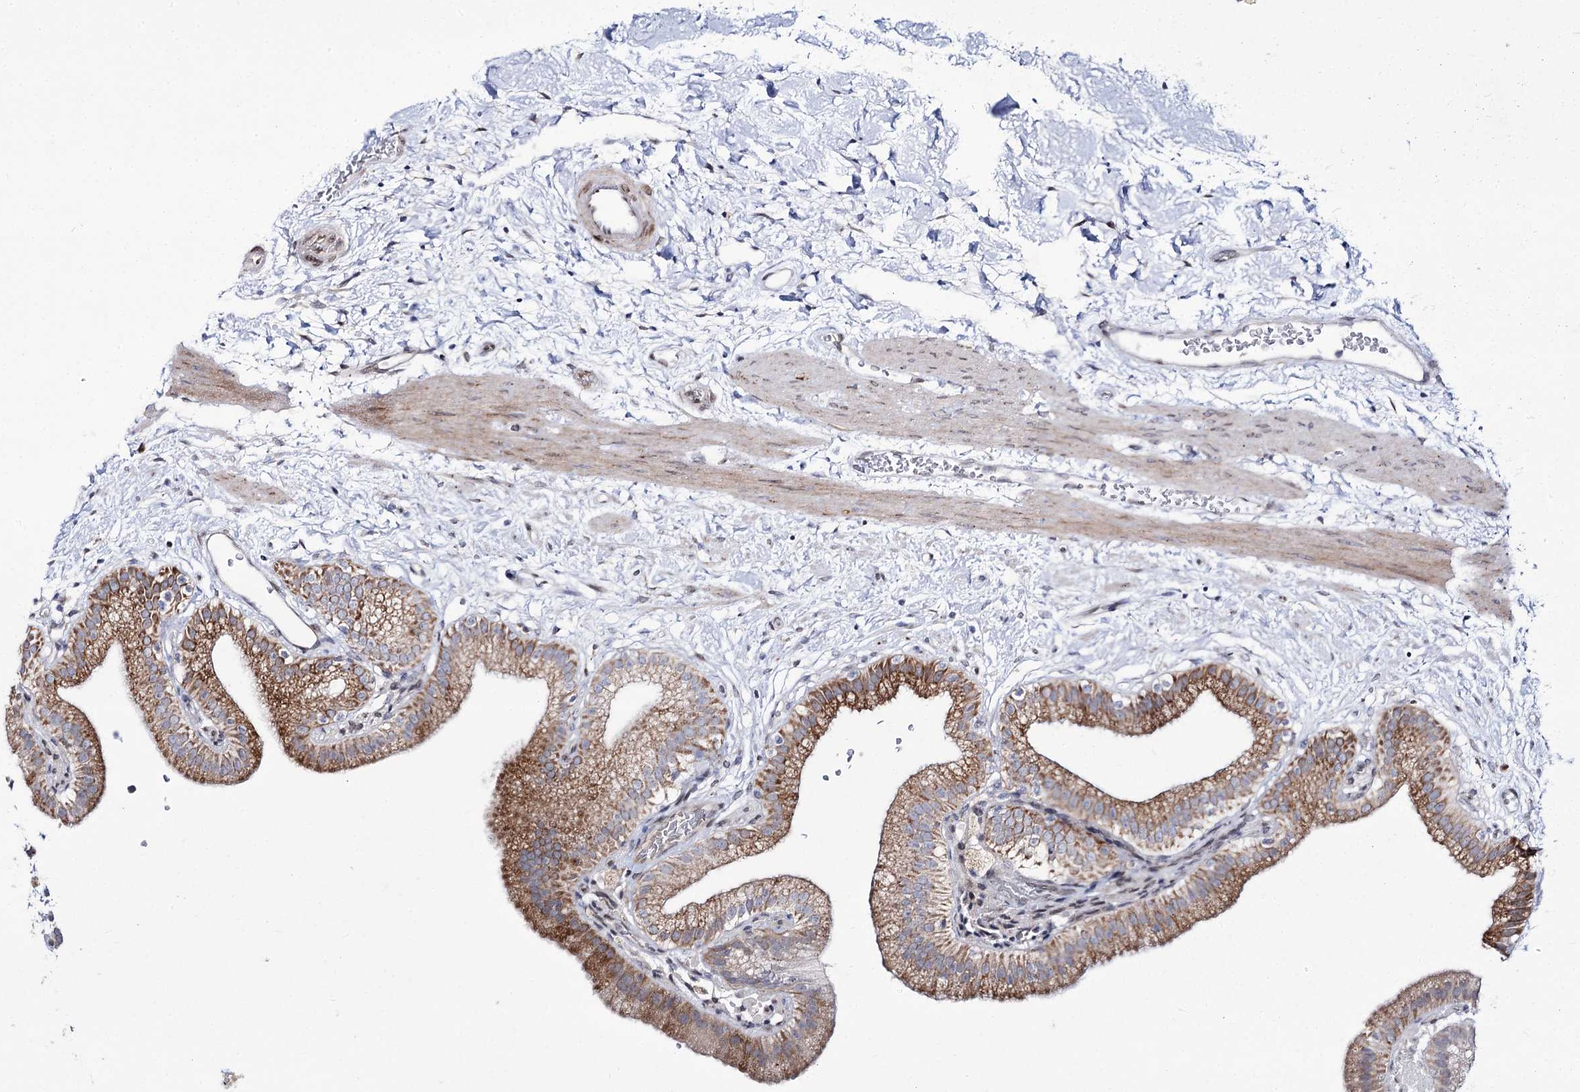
{"staining": {"intensity": "moderate", "quantity": ">75%", "location": "cytoplasmic/membranous"}, "tissue": "gallbladder", "cell_type": "Glandular cells", "image_type": "normal", "snomed": [{"axis": "morphology", "description": "Normal tissue, NOS"}, {"axis": "topography", "description": "Gallbladder"}], "caption": "Immunohistochemistry staining of unremarkable gallbladder, which shows medium levels of moderate cytoplasmic/membranous staining in approximately >75% of glandular cells indicating moderate cytoplasmic/membranous protein expression. The staining was performed using DAB (brown) for protein detection and nuclei were counterstained in hematoxylin (blue).", "gene": "C11orf80", "patient": {"sex": "male", "age": 55}}